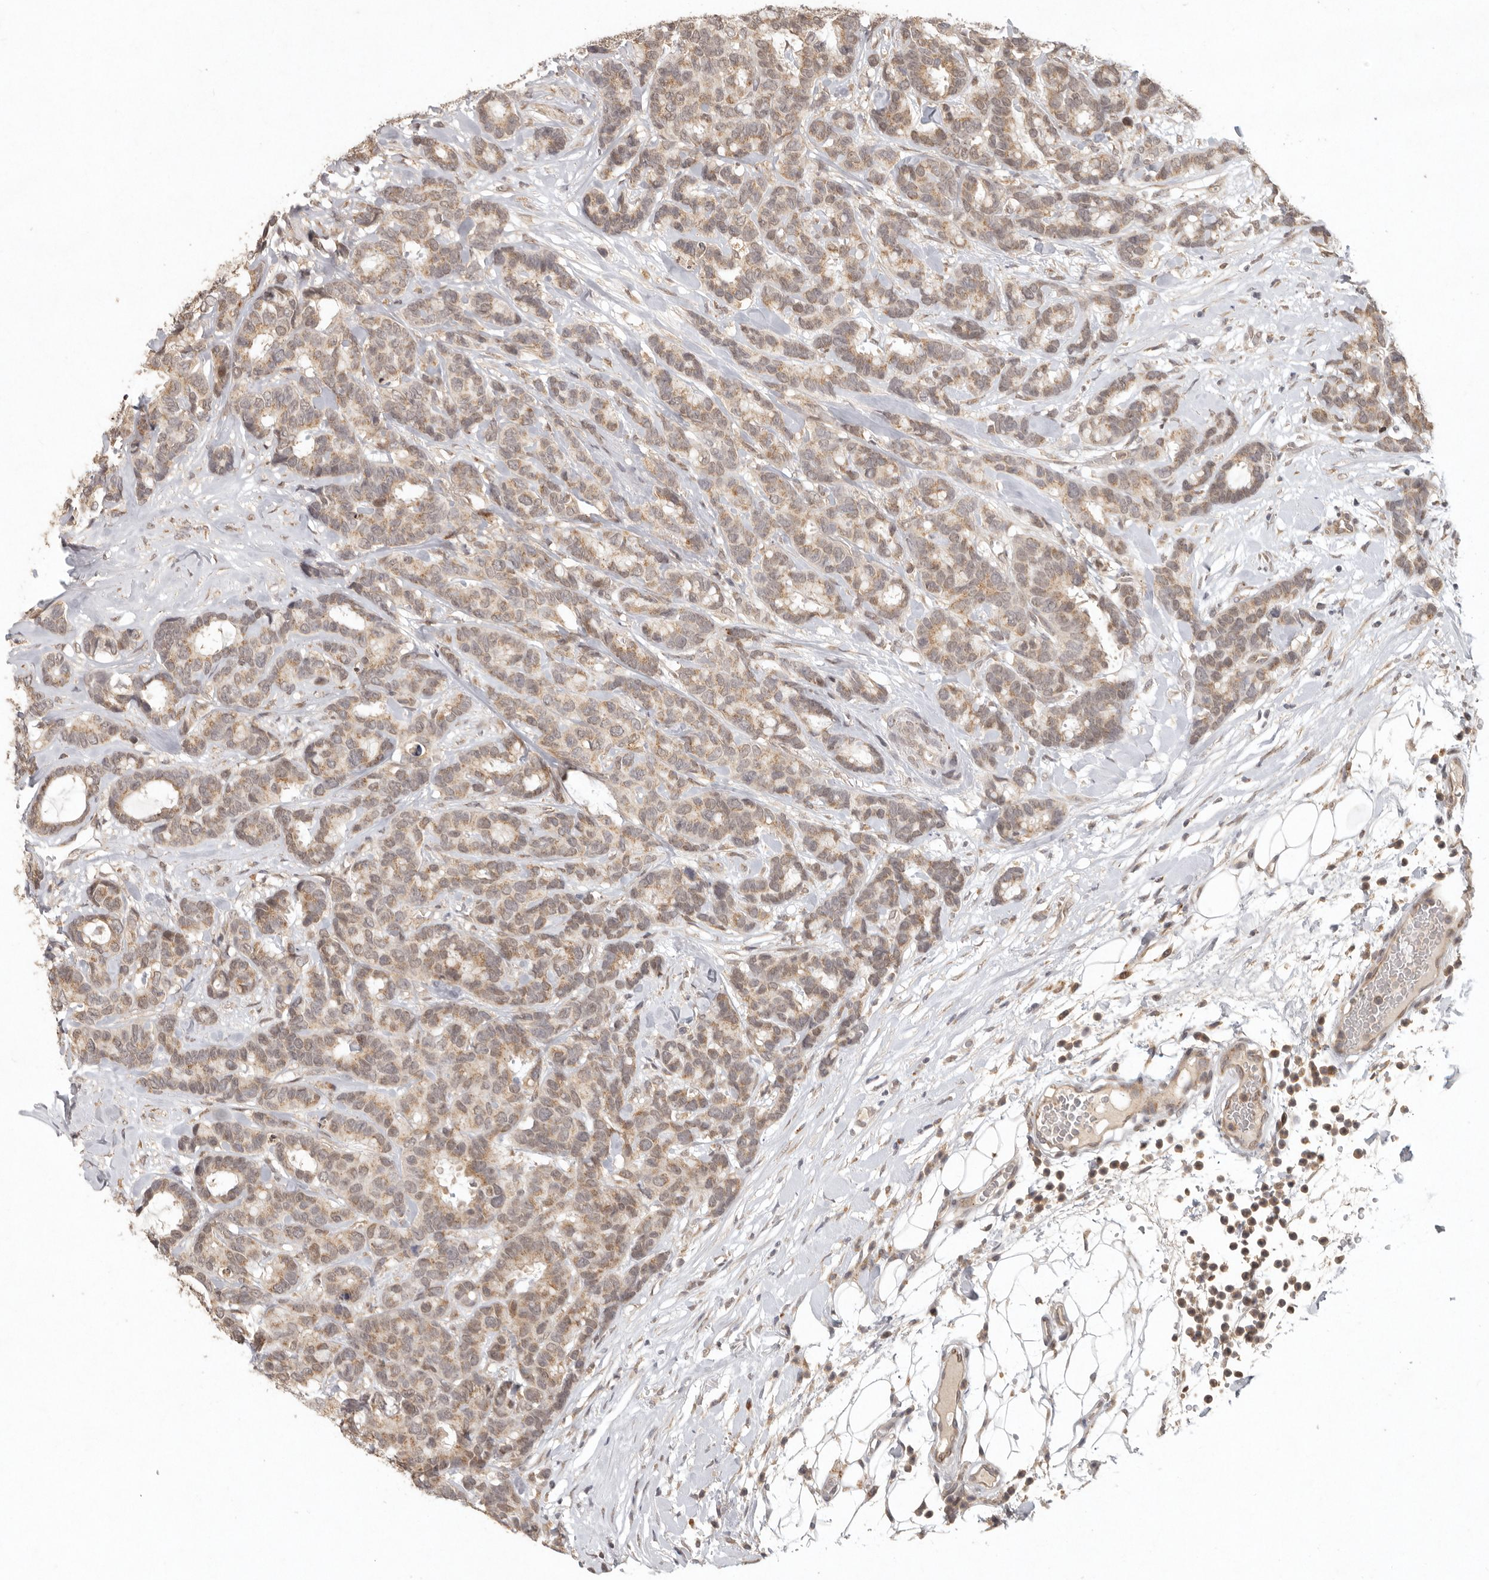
{"staining": {"intensity": "moderate", "quantity": ">75%", "location": "cytoplasmic/membranous,nuclear"}, "tissue": "breast cancer", "cell_type": "Tumor cells", "image_type": "cancer", "snomed": [{"axis": "morphology", "description": "Duct carcinoma"}, {"axis": "topography", "description": "Breast"}], "caption": "Human breast infiltrating ductal carcinoma stained for a protein (brown) shows moderate cytoplasmic/membranous and nuclear positive staining in about >75% of tumor cells.", "gene": "LRRC75A", "patient": {"sex": "female", "age": 87}}